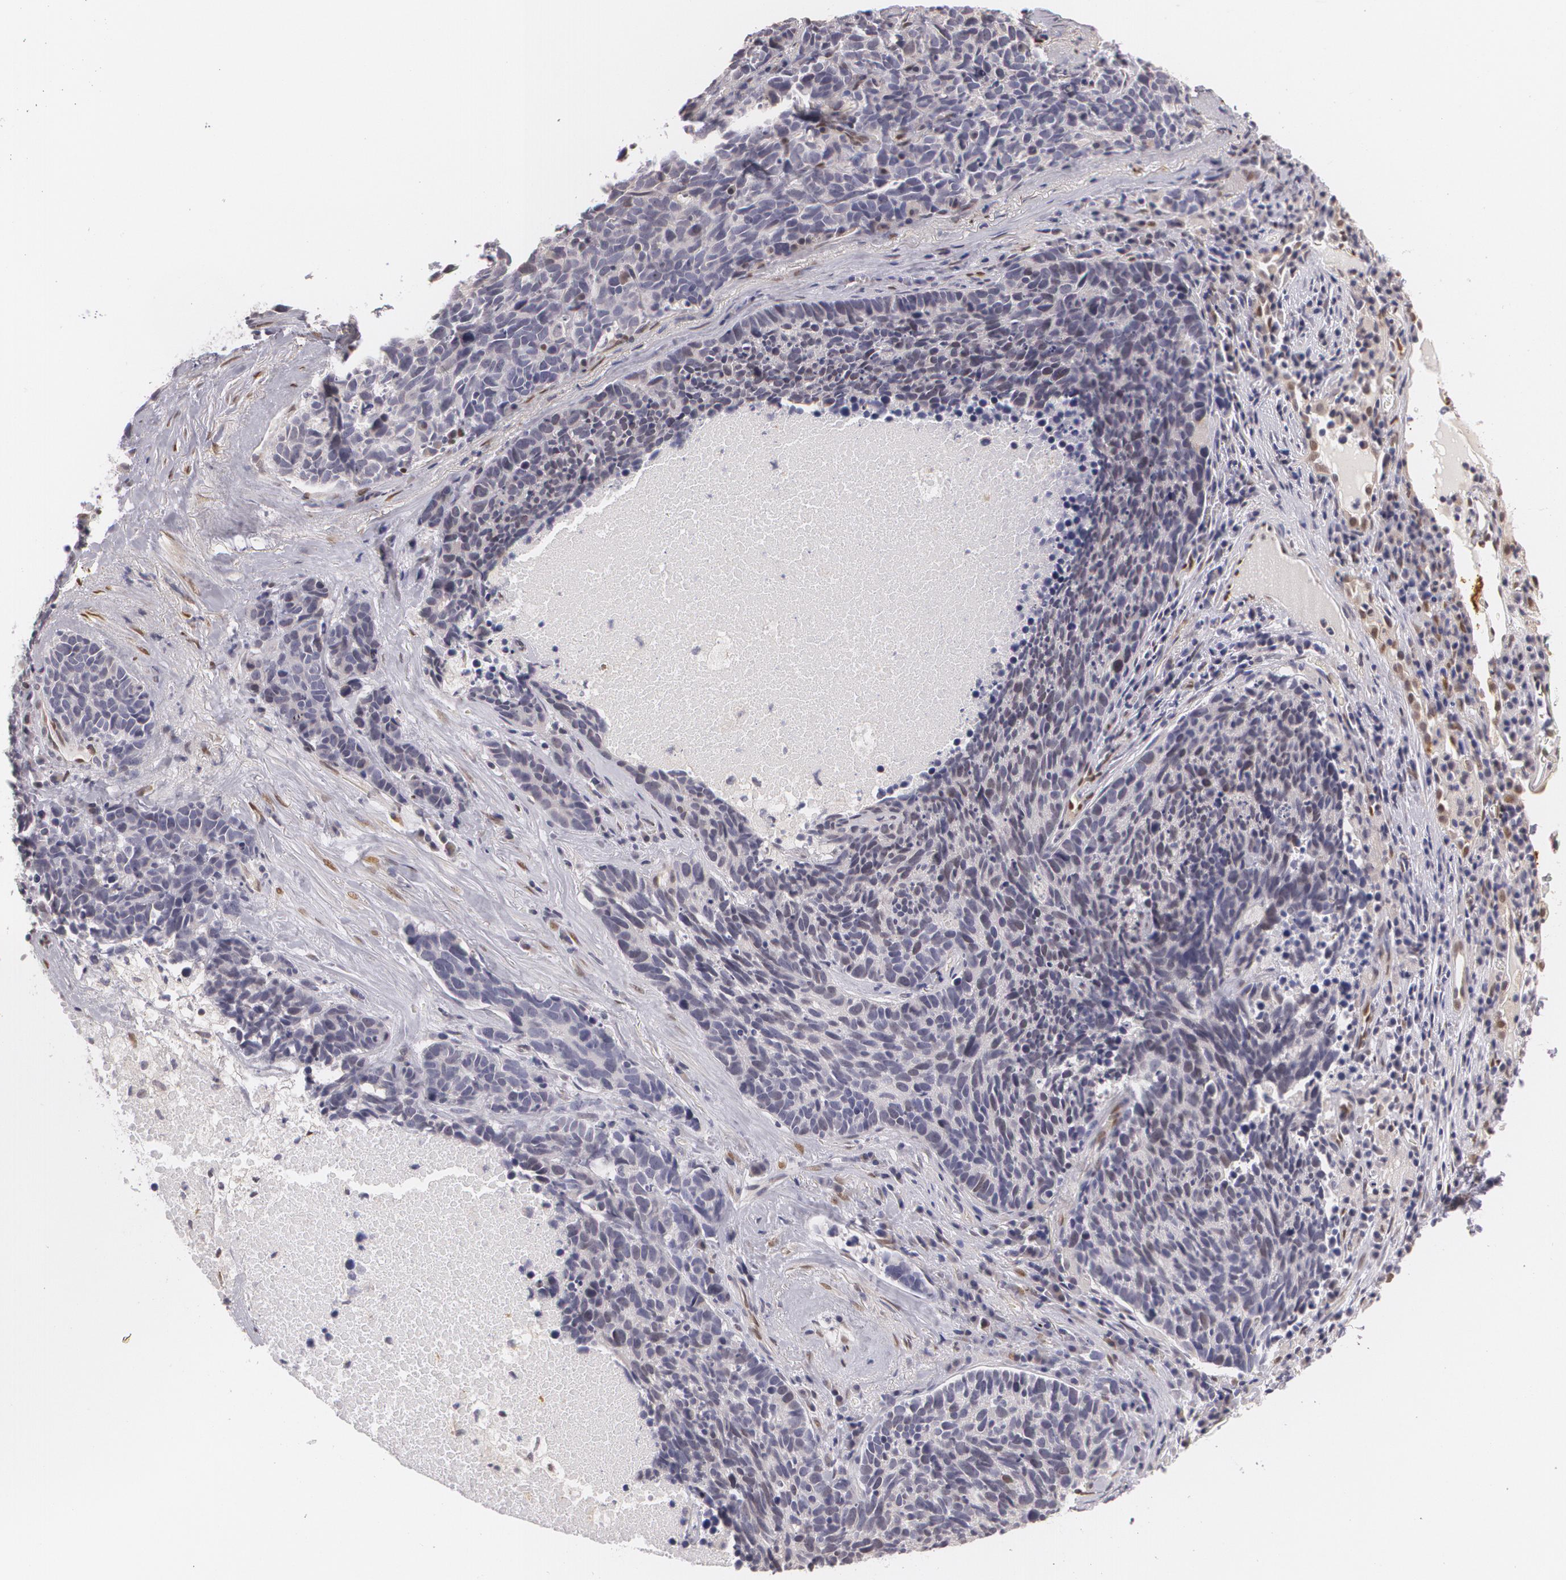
{"staining": {"intensity": "negative", "quantity": "none", "location": "none"}, "tissue": "lung cancer", "cell_type": "Tumor cells", "image_type": "cancer", "snomed": [{"axis": "morphology", "description": "Neoplasm, malignant, NOS"}, {"axis": "topography", "description": "Lung"}], "caption": "Lung cancer stained for a protein using immunohistochemistry demonstrates no staining tumor cells.", "gene": "ZBTB16", "patient": {"sex": "female", "age": 75}}